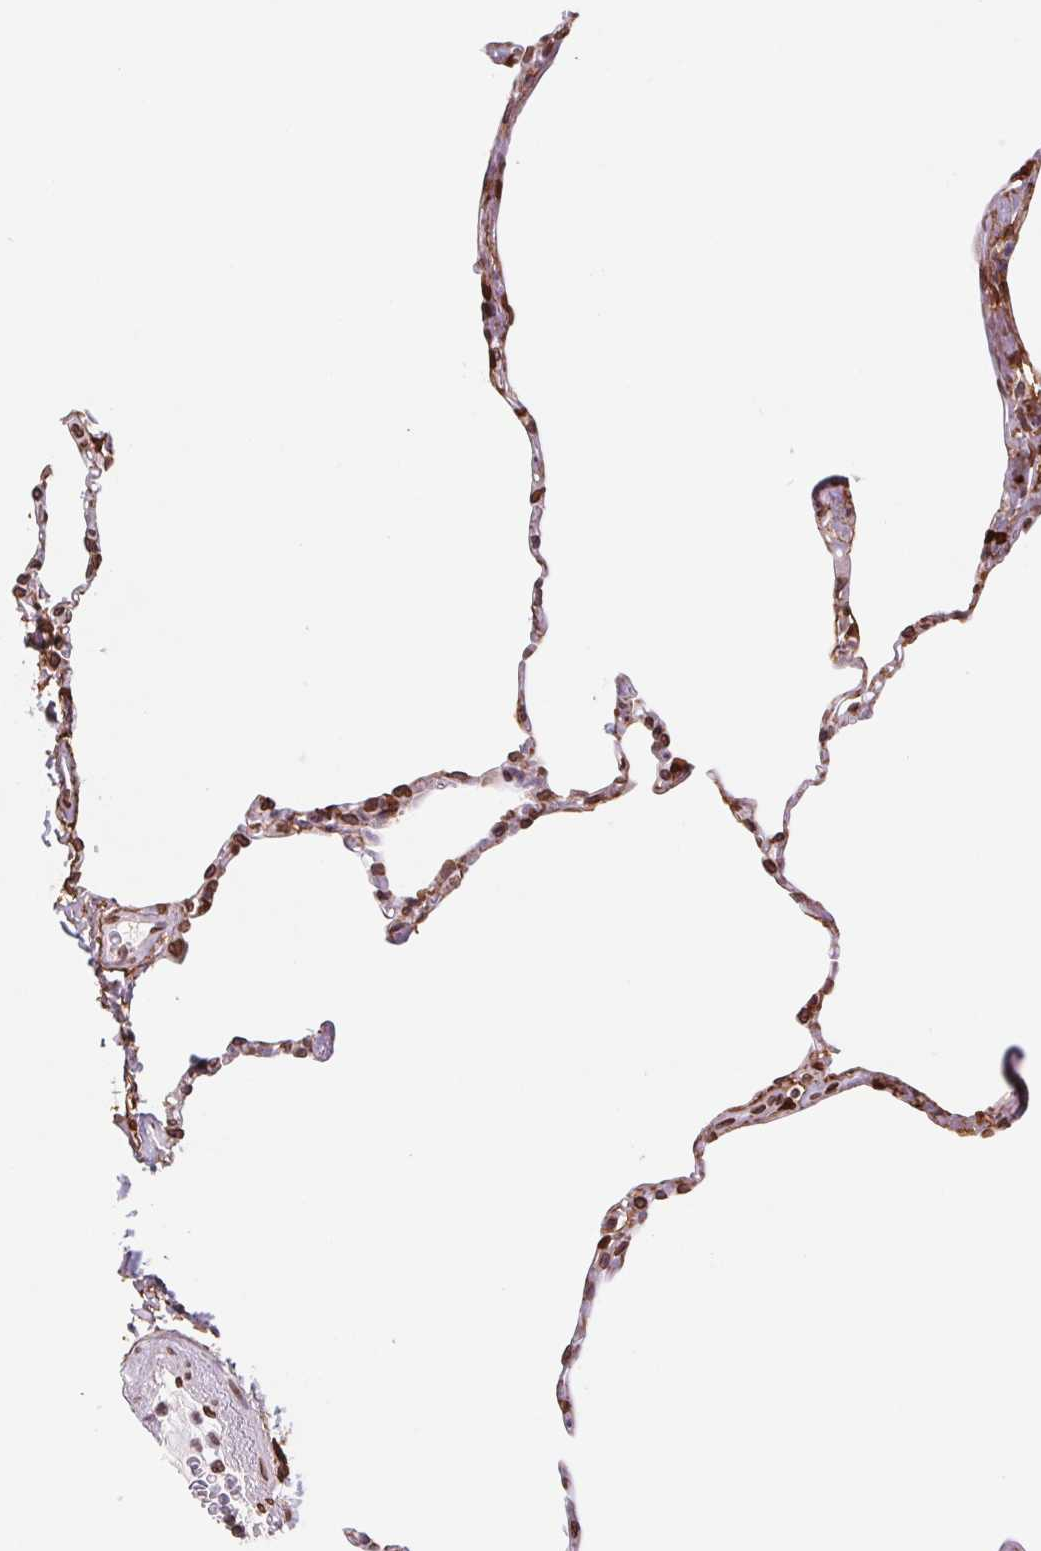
{"staining": {"intensity": "strong", "quantity": ">75%", "location": "cytoplasmic/membranous,nuclear"}, "tissue": "lung", "cell_type": "Alveolar cells", "image_type": "normal", "snomed": [{"axis": "morphology", "description": "Normal tissue, NOS"}, {"axis": "topography", "description": "Lung"}], "caption": "A histopathology image showing strong cytoplasmic/membranous,nuclear staining in approximately >75% of alveolar cells in normal lung, as visualized by brown immunohistochemical staining.", "gene": "LMNB2", "patient": {"sex": "male", "age": 65}}